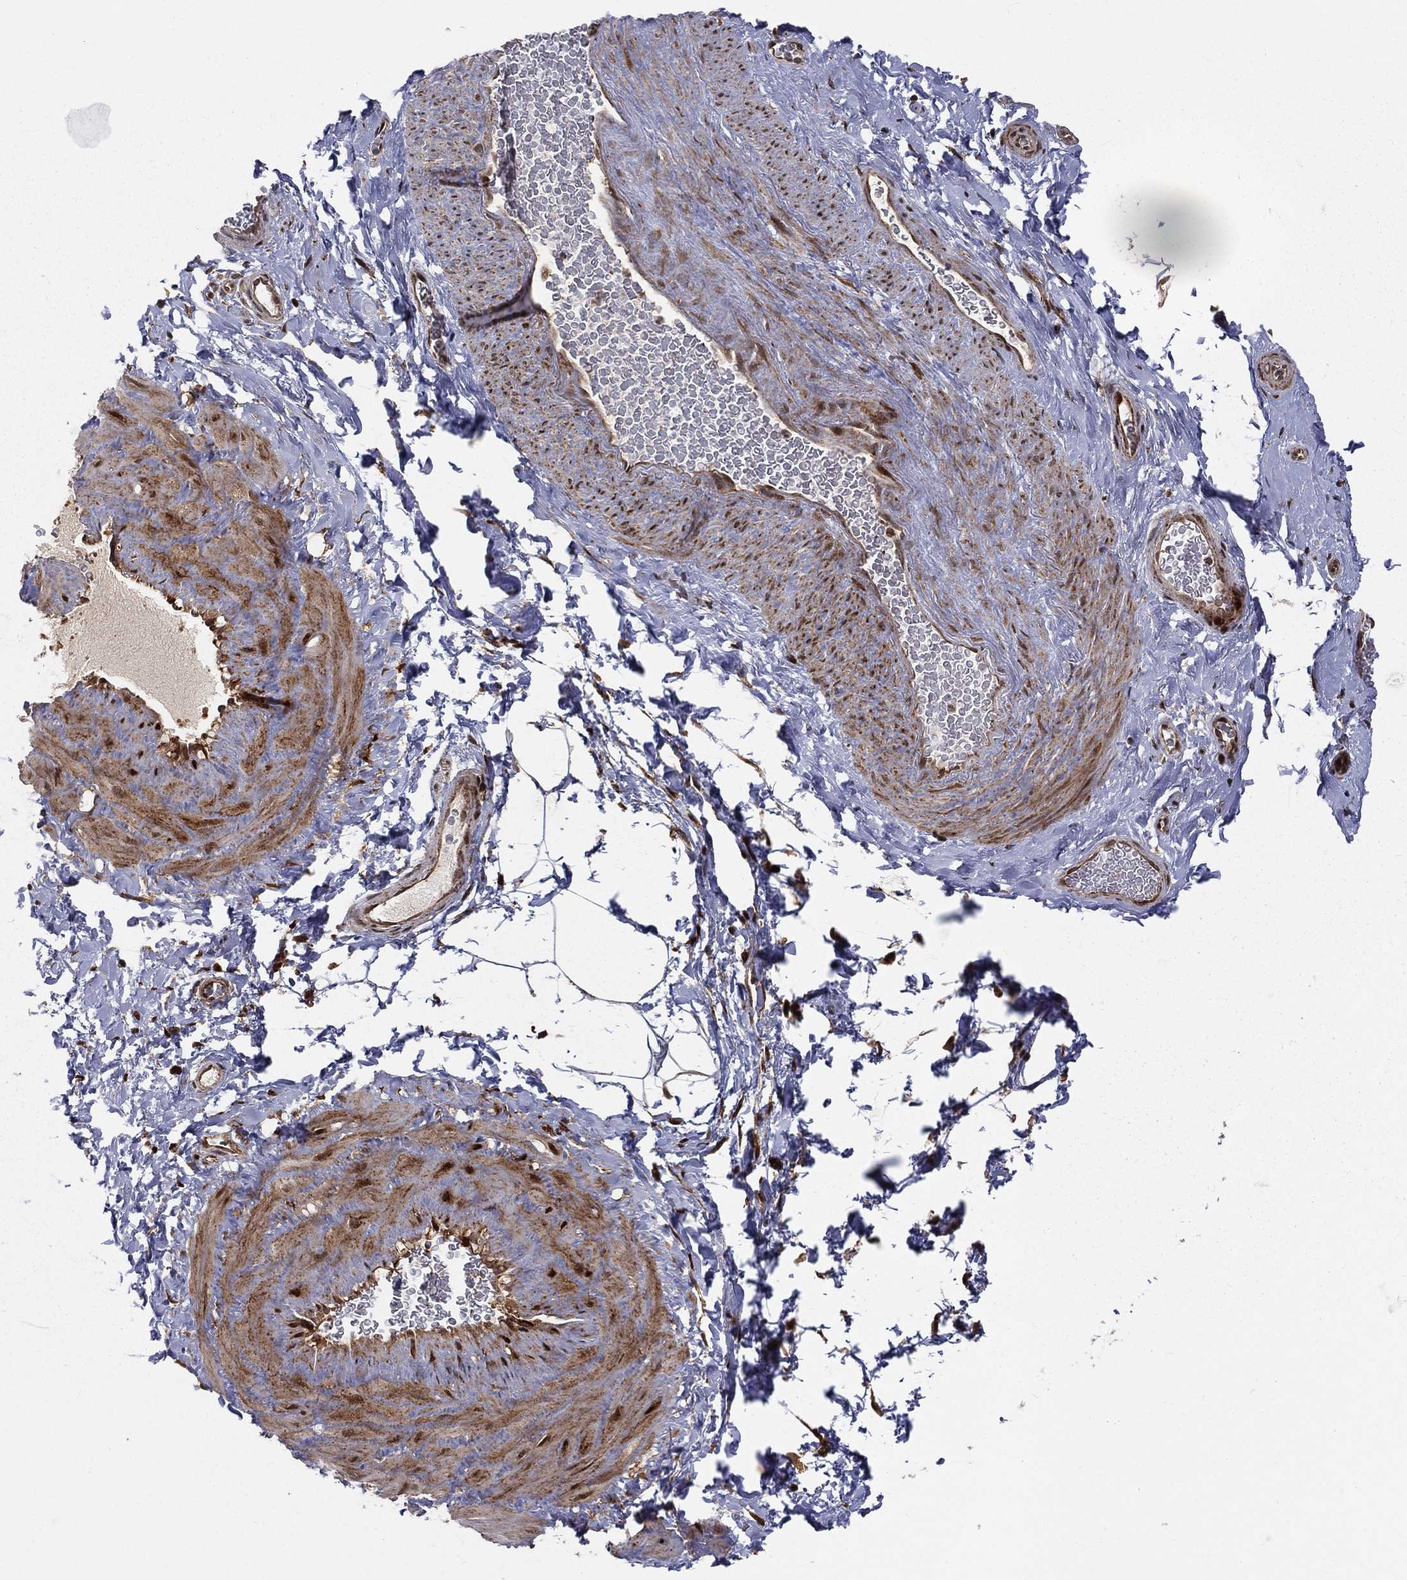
{"staining": {"intensity": "negative", "quantity": "none", "location": "none"}, "tissue": "adipose tissue", "cell_type": "Adipocytes", "image_type": "normal", "snomed": [{"axis": "morphology", "description": "Normal tissue, NOS"}, {"axis": "topography", "description": "Soft tissue"}, {"axis": "topography", "description": "Vascular tissue"}], "caption": "Micrograph shows no protein staining in adipocytes of unremarkable adipose tissue. The staining is performed using DAB (3,3'-diaminobenzidine) brown chromogen with nuclei counter-stained in using hematoxylin.", "gene": "MDM2", "patient": {"sex": "male", "age": 41}}